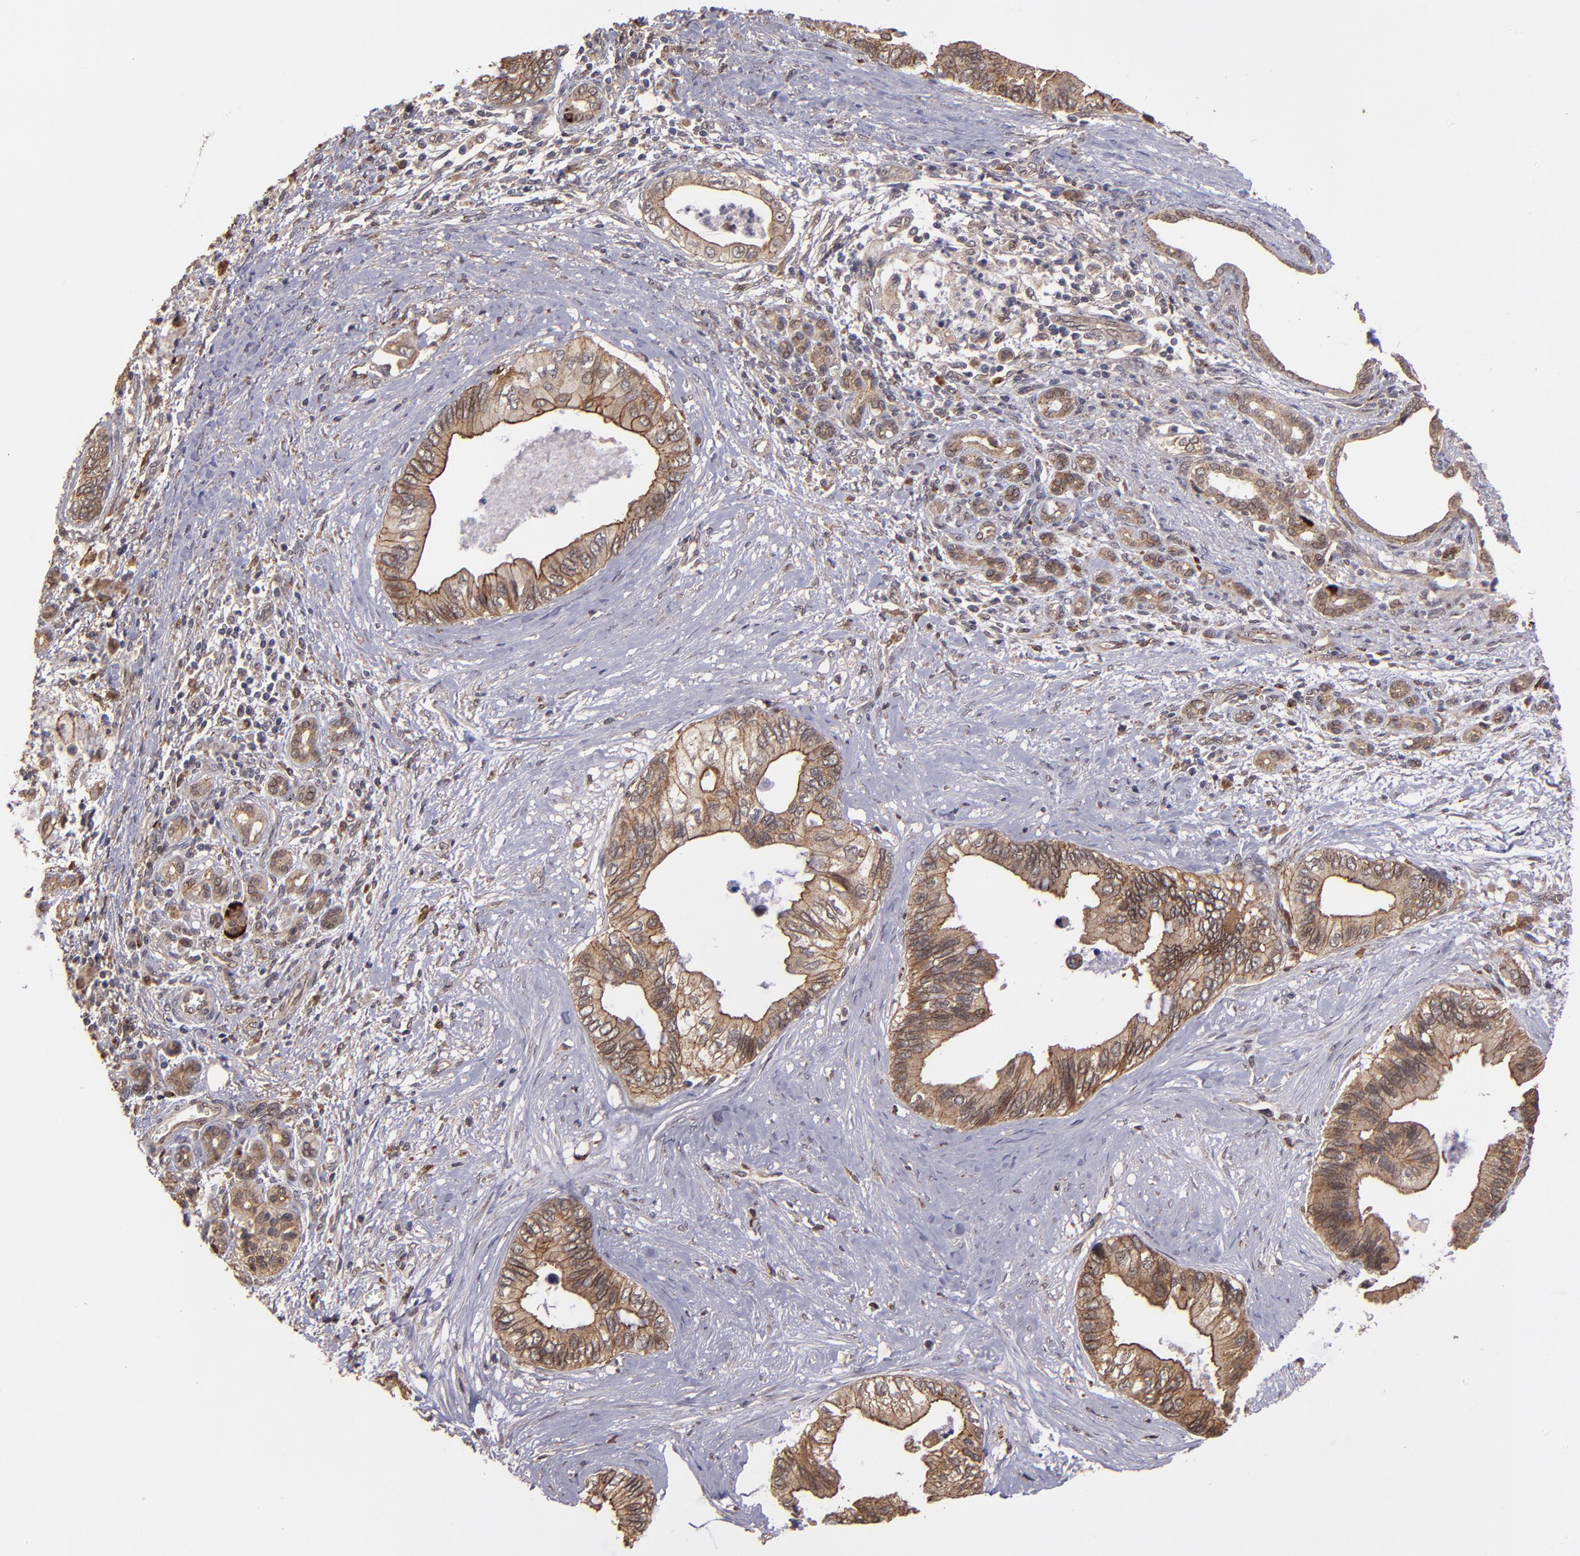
{"staining": {"intensity": "moderate", "quantity": ">75%", "location": "cytoplasmic/membranous"}, "tissue": "pancreatic cancer", "cell_type": "Tumor cells", "image_type": "cancer", "snomed": [{"axis": "morphology", "description": "Adenocarcinoma, NOS"}, {"axis": "topography", "description": "Pancreas"}], "caption": "Immunohistochemistry micrograph of pancreatic cancer stained for a protein (brown), which displays medium levels of moderate cytoplasmic/membranous positivity in approximately >75% of tumor cells.", "gene": "SIPA1L1", "patient": {"sex": "female", "age": 66}}